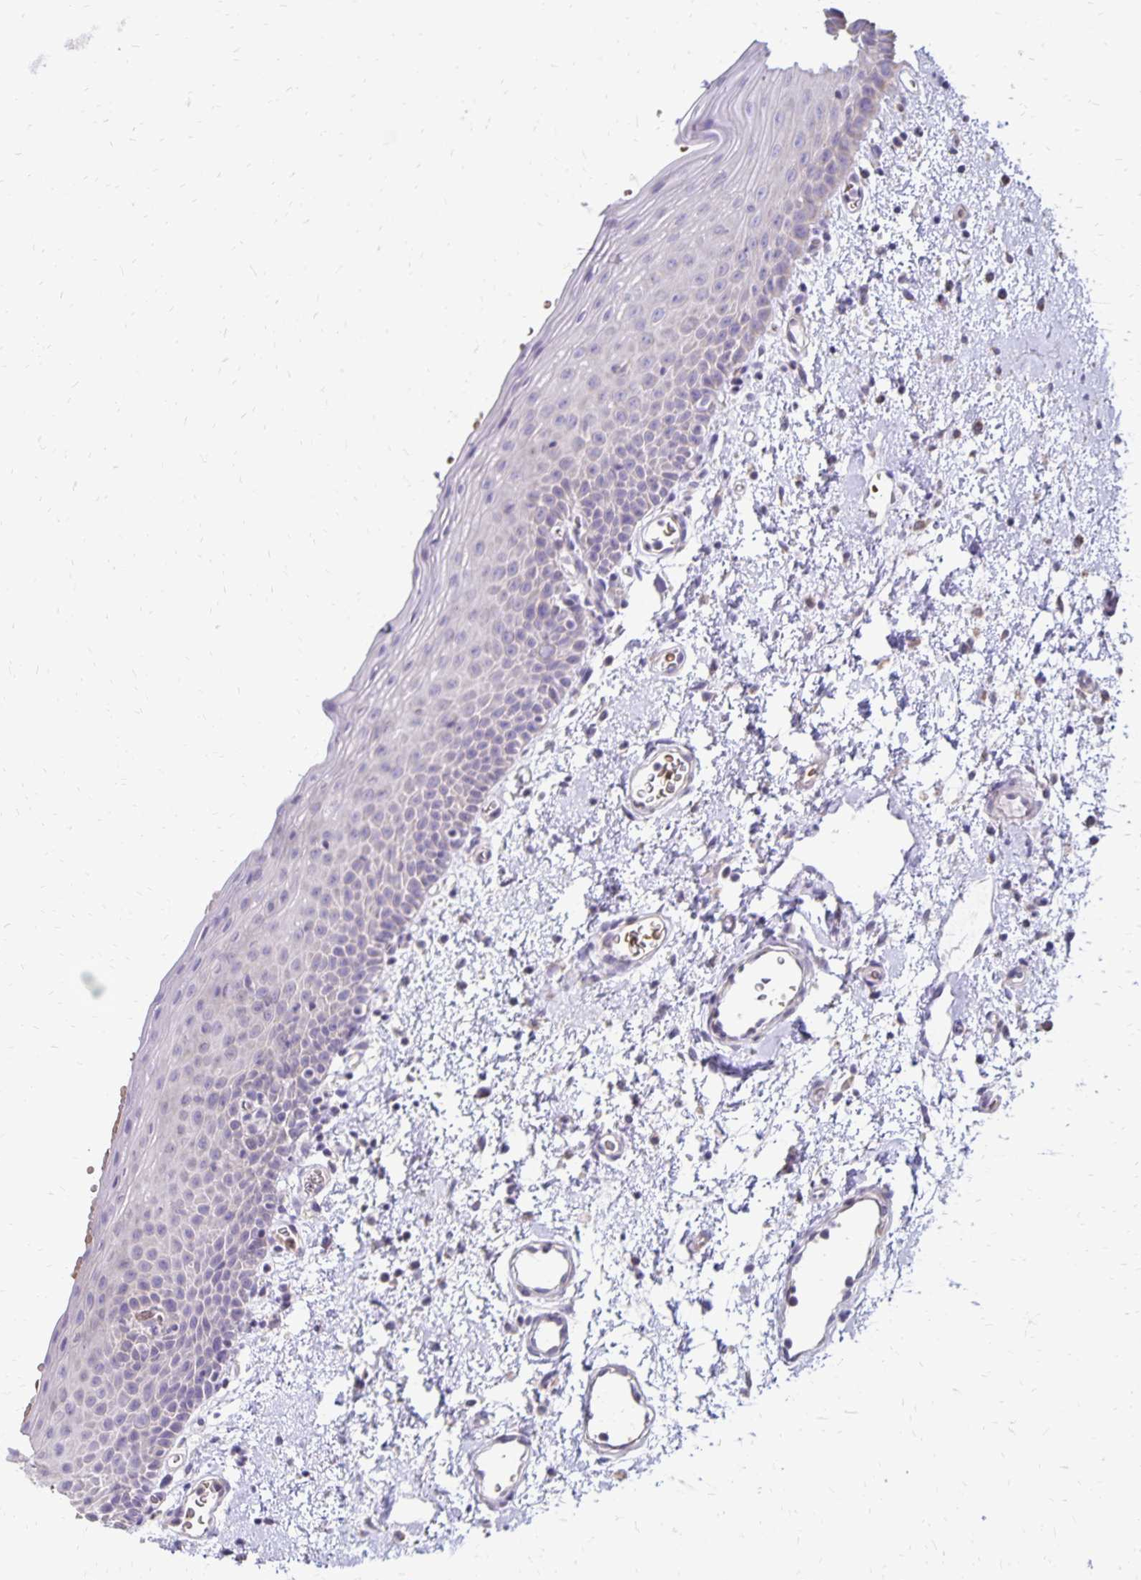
{"staining": {"intensity": "negative", "quantity": "none", "location": "none"}, "tissue": "oral mucosa", "cell_type": "Squamous epithelial cells", "image_type": "normal", "snomed": [{"axis": "morphology", "description": "Normal tissue, NOS"}, {"axis": "topography", "description": "Oral tissue"}, {"axis": "topography", "description": "Head-Neck"}], "caption": "Immunohistochemistry (IHC) micrograph of normal oral mucosa: human oral mucosa stained with DAB exhibits no significant protein staining in squamous epithelial cells. Nuclei are stained in blue.", "gene": "FN3K", "patient": {"sex": "female", "age": 55}}